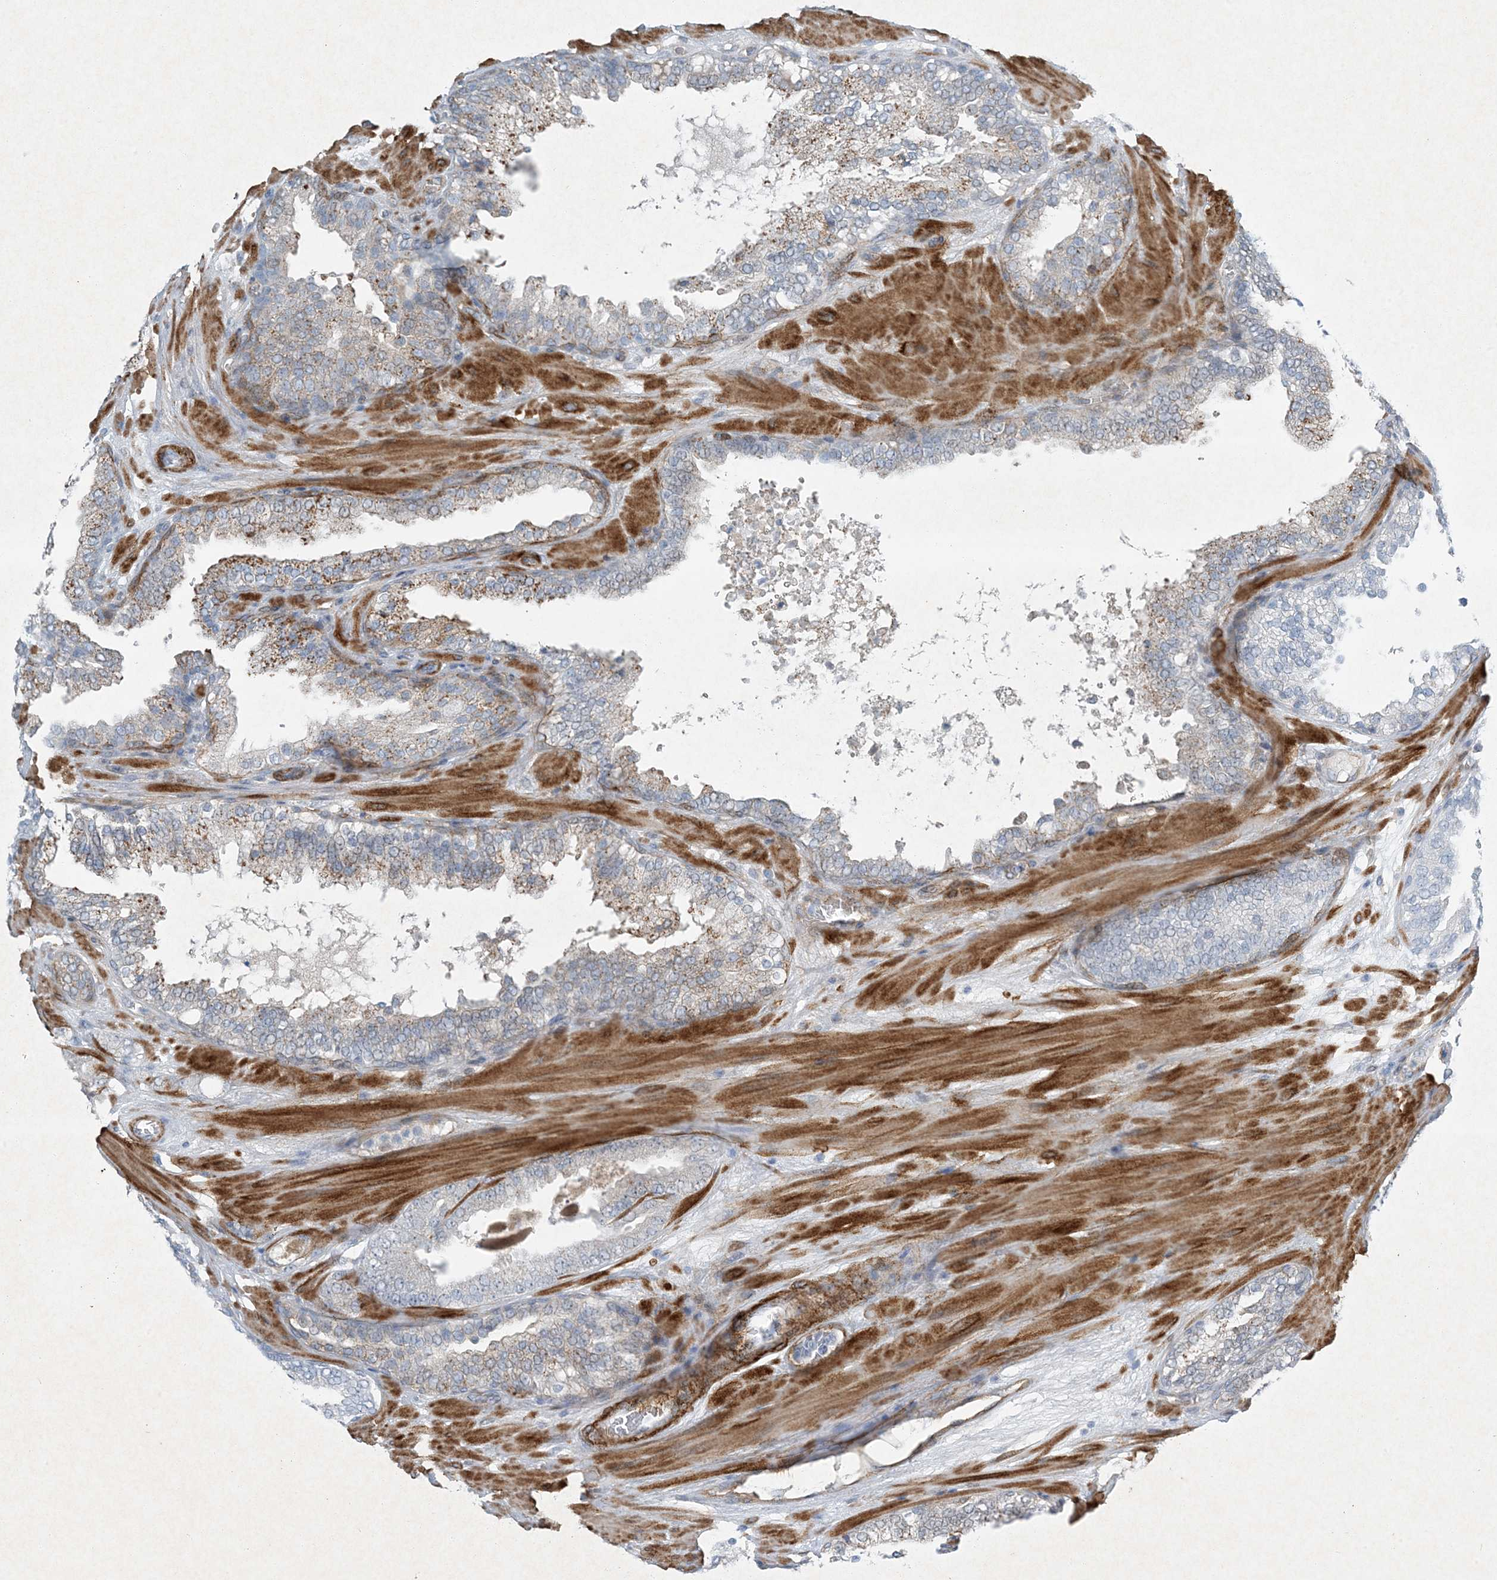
{"staining": {"intensity": "negative", "quantity": "none", "location": "none"}, "tissue": "prostate cancer", "cell_type": "Tumor cells", "image_type": "cancer", "snomed": [{"axis": "morphology", "description": "Adenocarcinoma, High grade"}, {"axis": "topography", "description": "Prostate"}], "caption": "Protein analysis of high-grade adenocarcinoma (prostate) exhibits no significant expression in tumor cells.", "gene": "PGM5", "patient": {"sex": "male", "age": 65}}